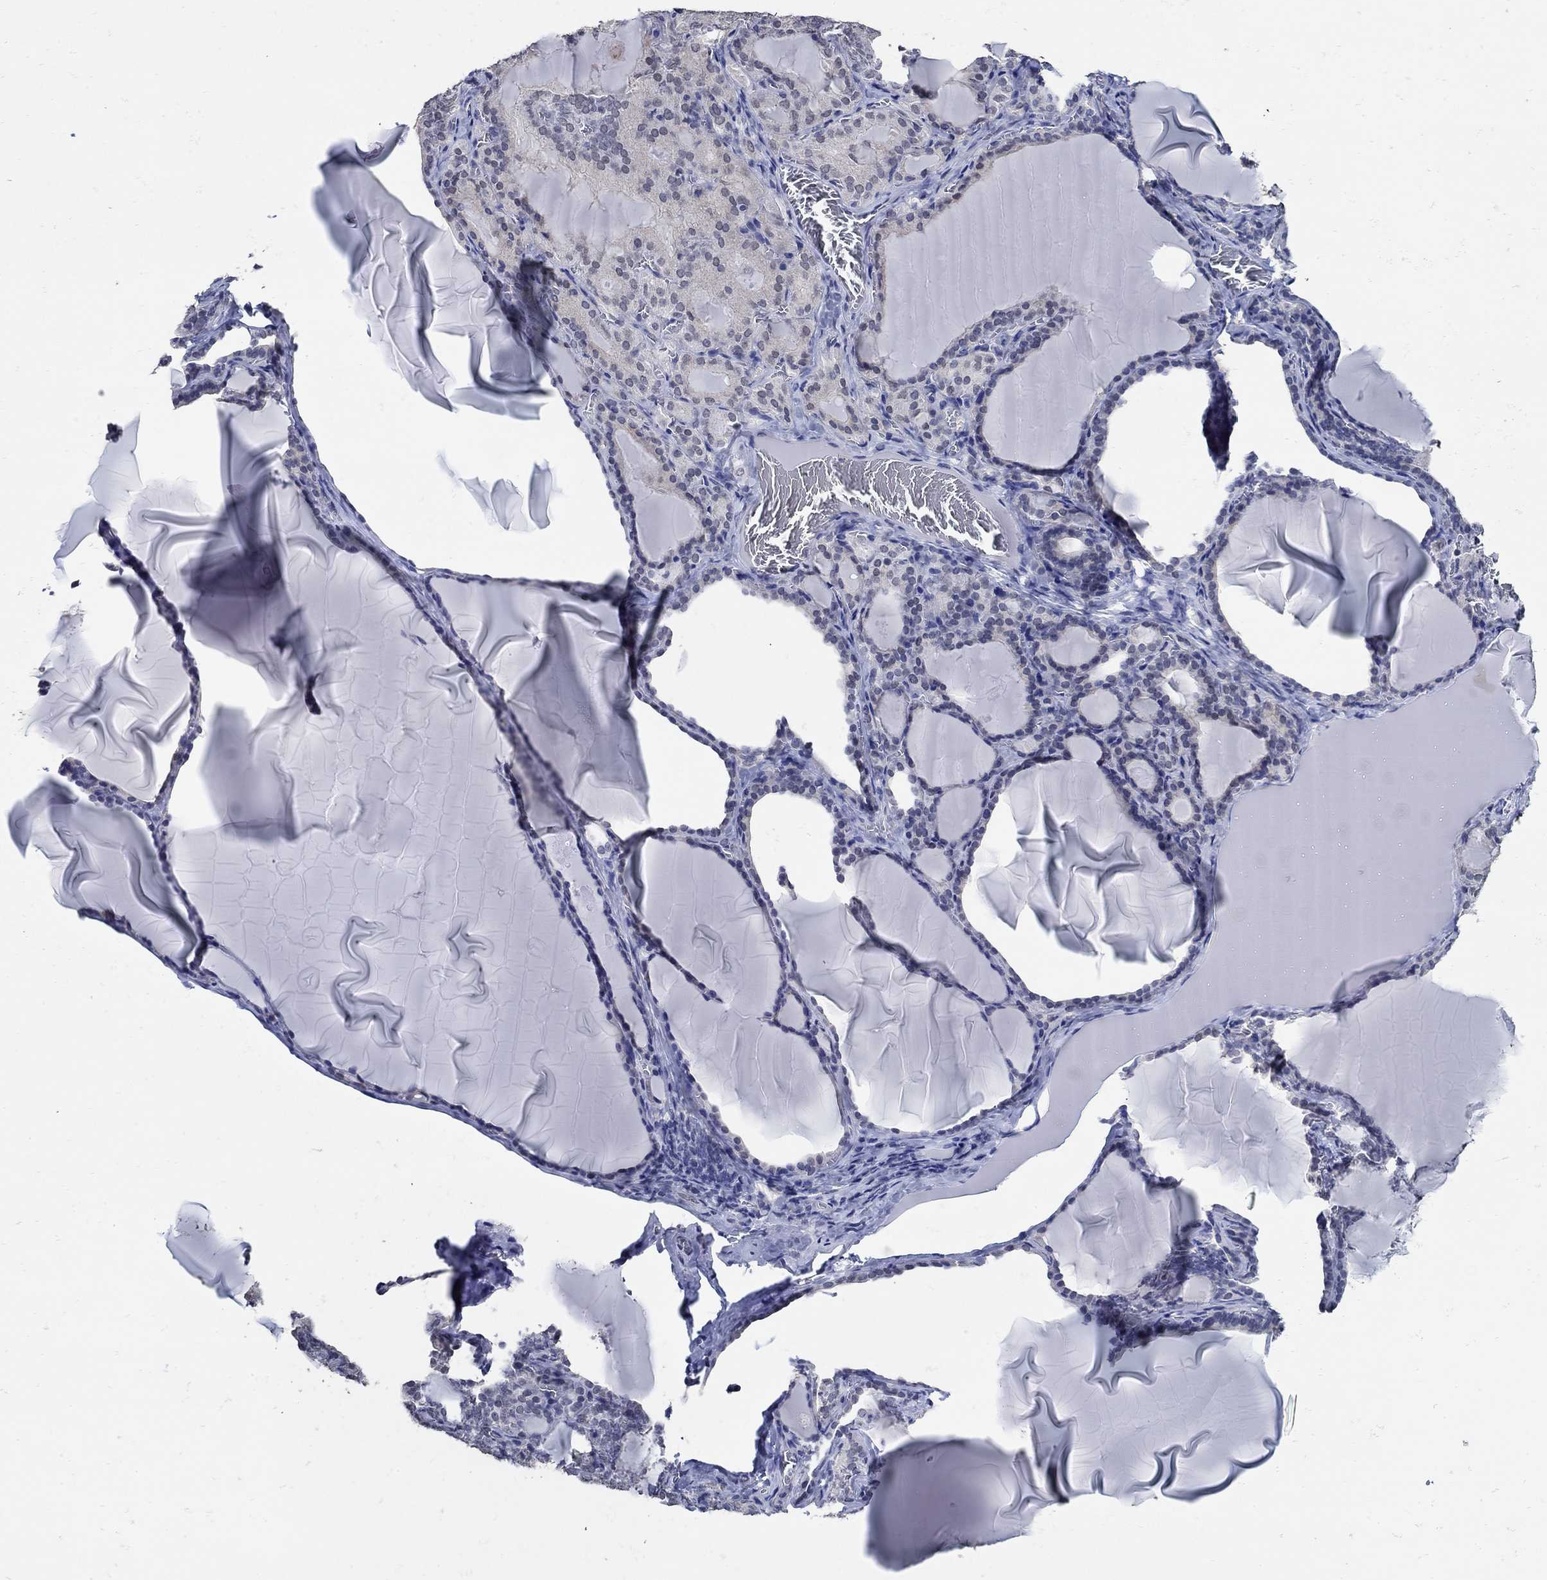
{"staining": {"intensity": "negative", "quantity": "none", "location": "none"}, "tissue": "thyroid gland", "cell_type": "Glandular cells", "image_type": "normal", "snomed": [{"axis": "morphology", "description": "Normal tissue, NOS"}, {"axis": "morphology", "description": "Hyperplasia, NOS"}, {"axis": "topography", "description": "Thyroid gland"}], "caption": "Glandular cells show no significant protein expression in unremarkable thyroid gland. (DAB (3,3'-diaminobenzidine) IHC, high magnification).", "gene": "KCNN3", "patient": {"sex": "female", "age": 27}}